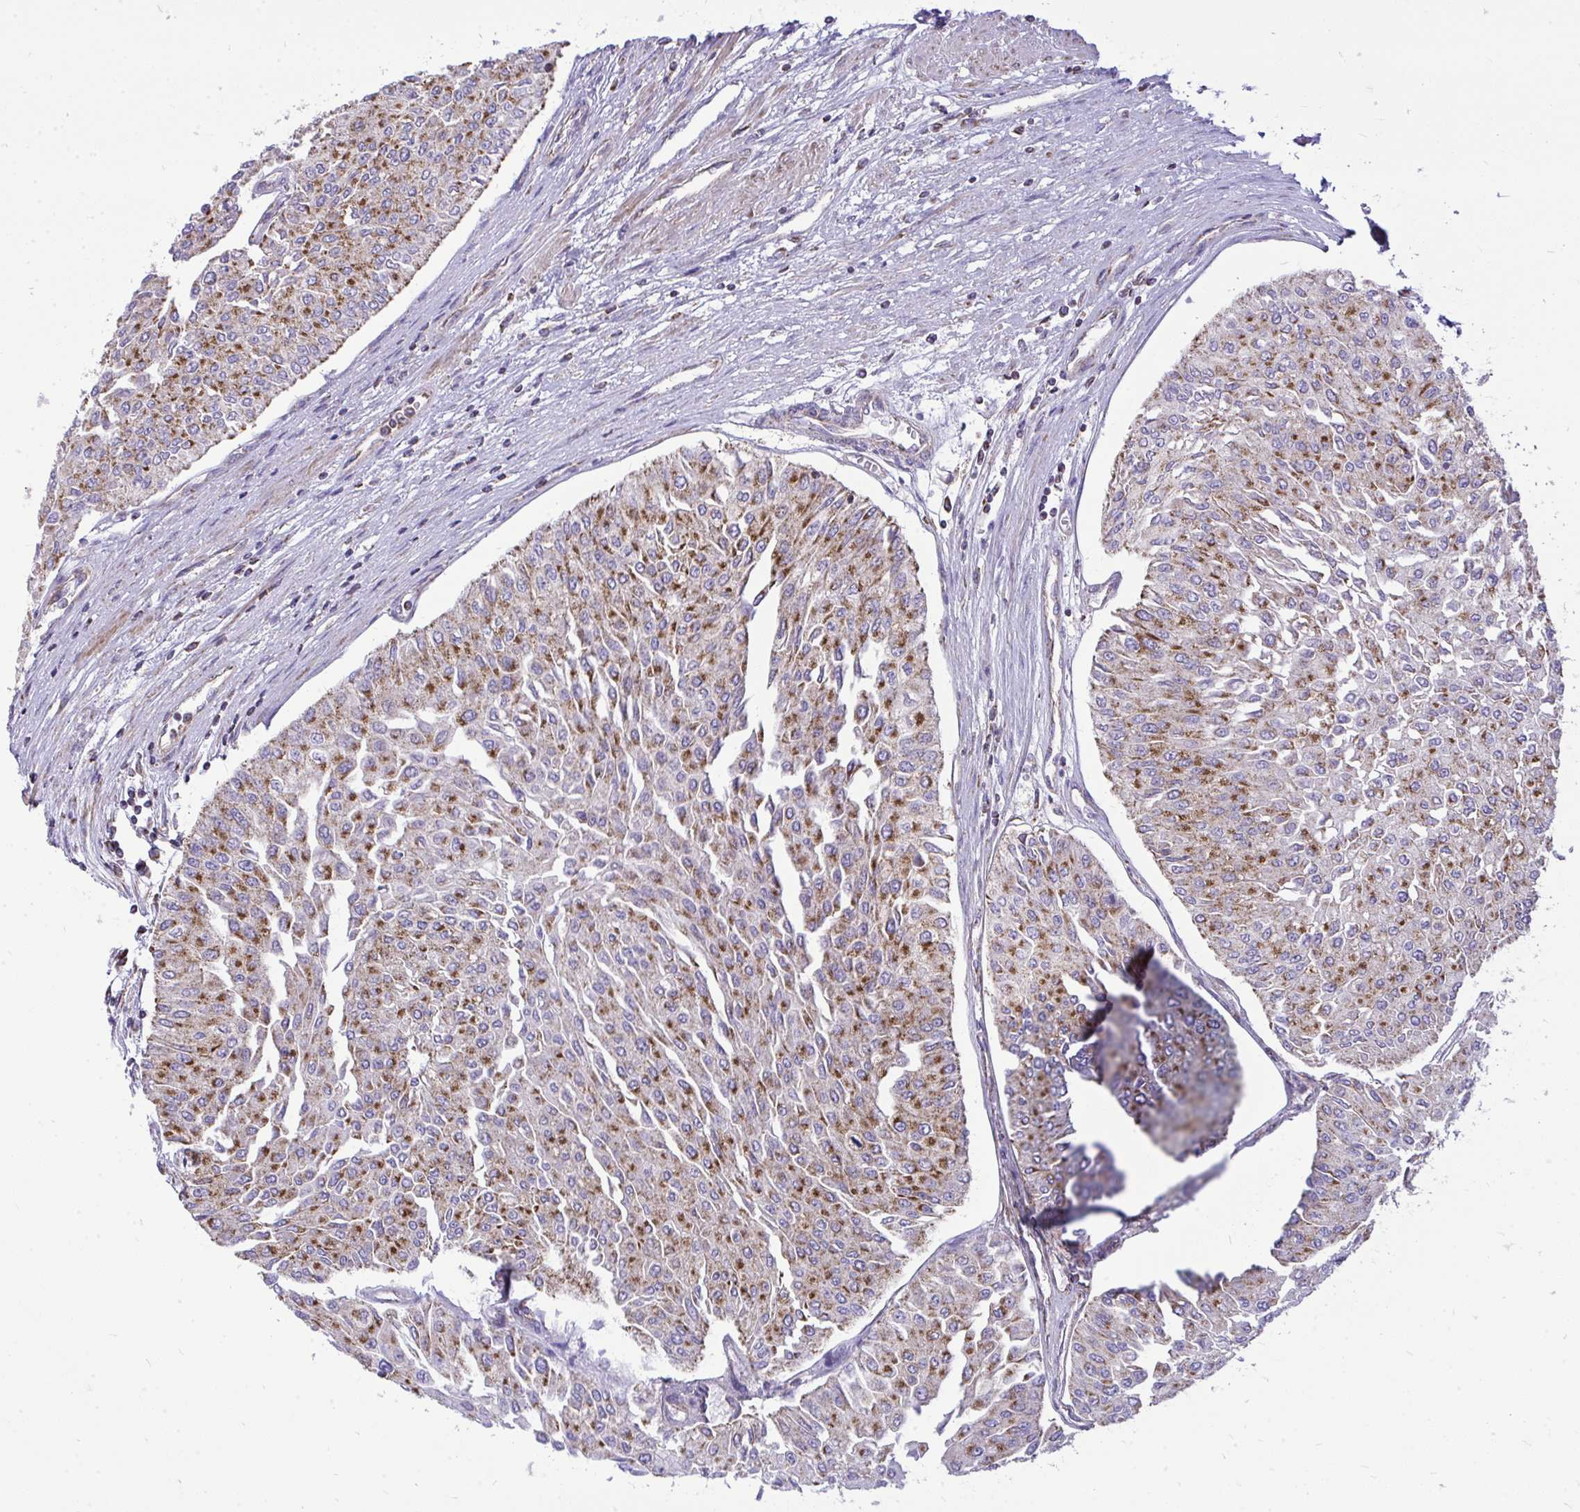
{"staining": {"intensity": "strong", "quantity": "25%-75%", "location": "cytoplasmic/membranous"}, "tissue": "urothelial cancer", "cell_type": "Tumor cells", "image_type": "cancer", "snomed": [{"axis": "morphology", "description": "Urothelial carcinoma, Low grade"}, {"axis": "topography", "description": "Urinary bladder"}], "caption": "IHC photomicrograph of human urothelial carcinoma (low-grade) stained for a protein (brown), which displays high levels of strong cytoplasmic/membranous expression in about 25%-75% of tumor cells.", "gene": "SPTBN2", "patient": {"sex": "male", "age": 67}}